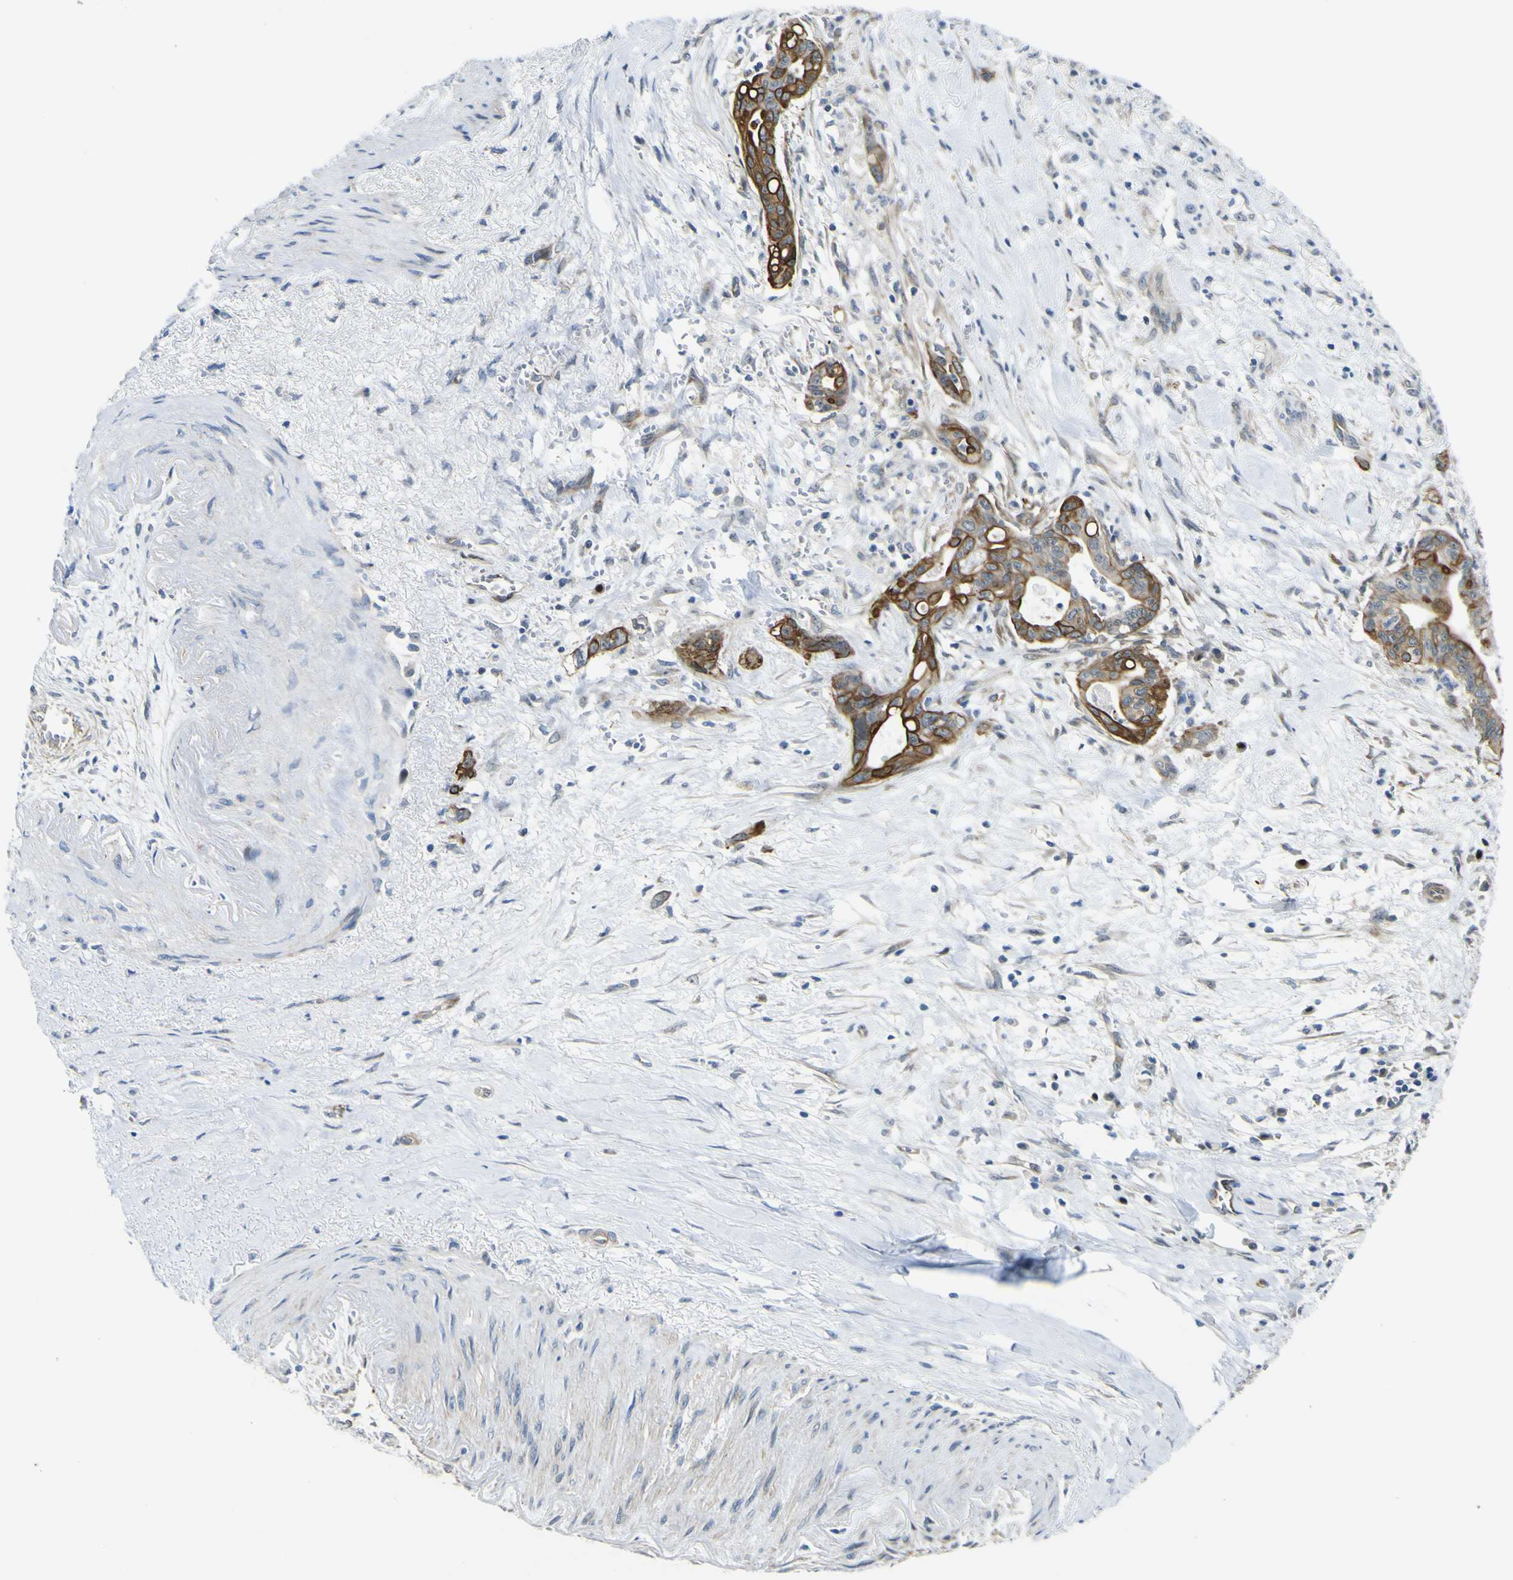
{"staining": {"intensity": "strong", "quantity": ">75%", "location": "cytoplasmic/membranous"}, "tissue": "pancreatic cancer", "cell_type": "Tumor cells", "image_type": "cancer", "snomed": [{"axis": "morphology", "description": "Adenocarcinoma, NOS"}, {"axis": "topography", "description": "Pancreas"}], "caption": "Protein expression analysis of human pancreatic cancer (adenocarcinoma) reveals strong cytoplasmic/membranous expression in about >75% of tumor cells.", "gene": "KDM7A", "patient": {"sex": "male", "age": 70}}